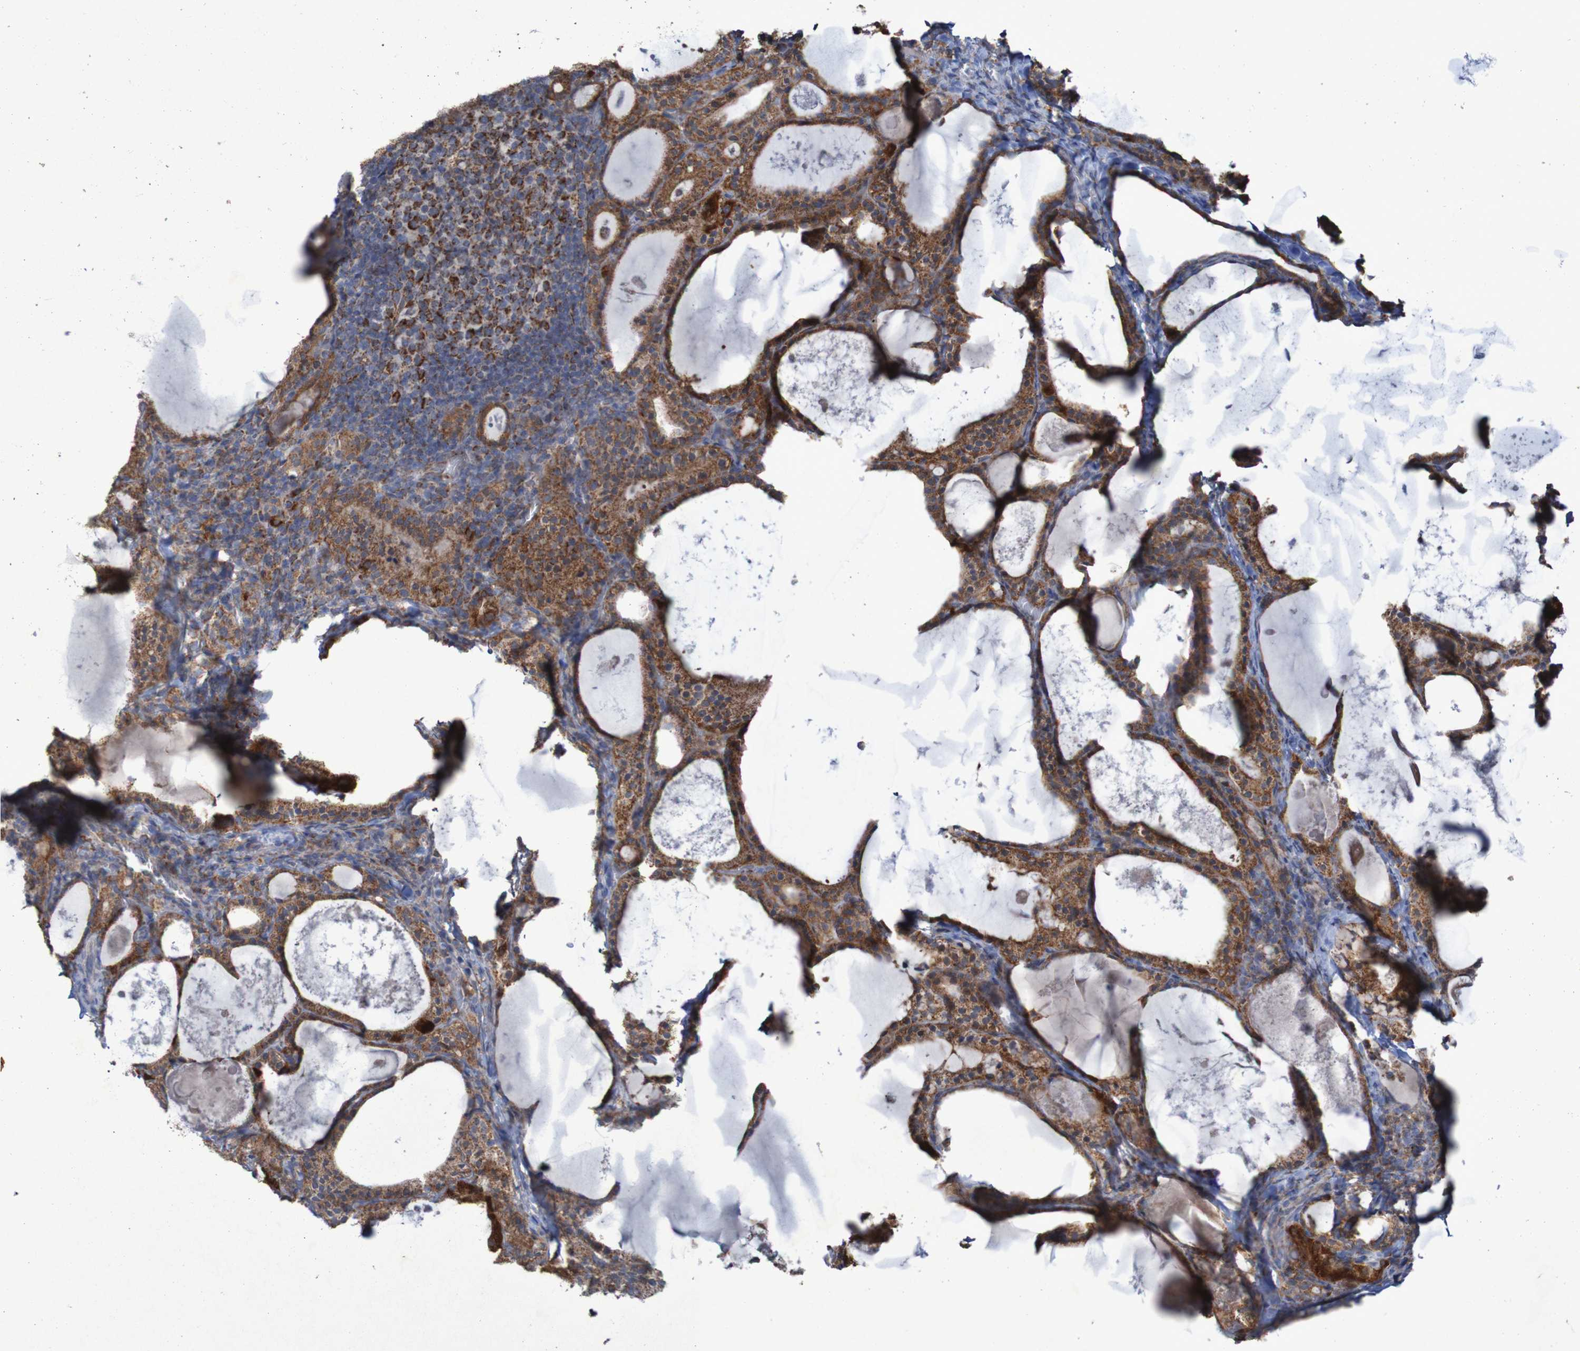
{"staining": {"intensity": "strong", "quantity": ">75%", "location": "cytoplasmic/membranous"}, "tissue": "thyroid cancer", "cell_type": "Tumor cells", "image_type": "cancer", "snomed": [{"axis": "morphology", "description": "Papillary adenocarcinoma, NOS"}, {"axis": "topography", "description": "Thyroid gland"}], "caption": "About >75% of tumor cells in human thyroid papillary adenocarcinoma reveal strong cytoplasmic/membranous protein staining as visualized by brown immunohistochemical staining.", "gene": "CCDC51", "patient": {"sex": "female", "age": 42}}